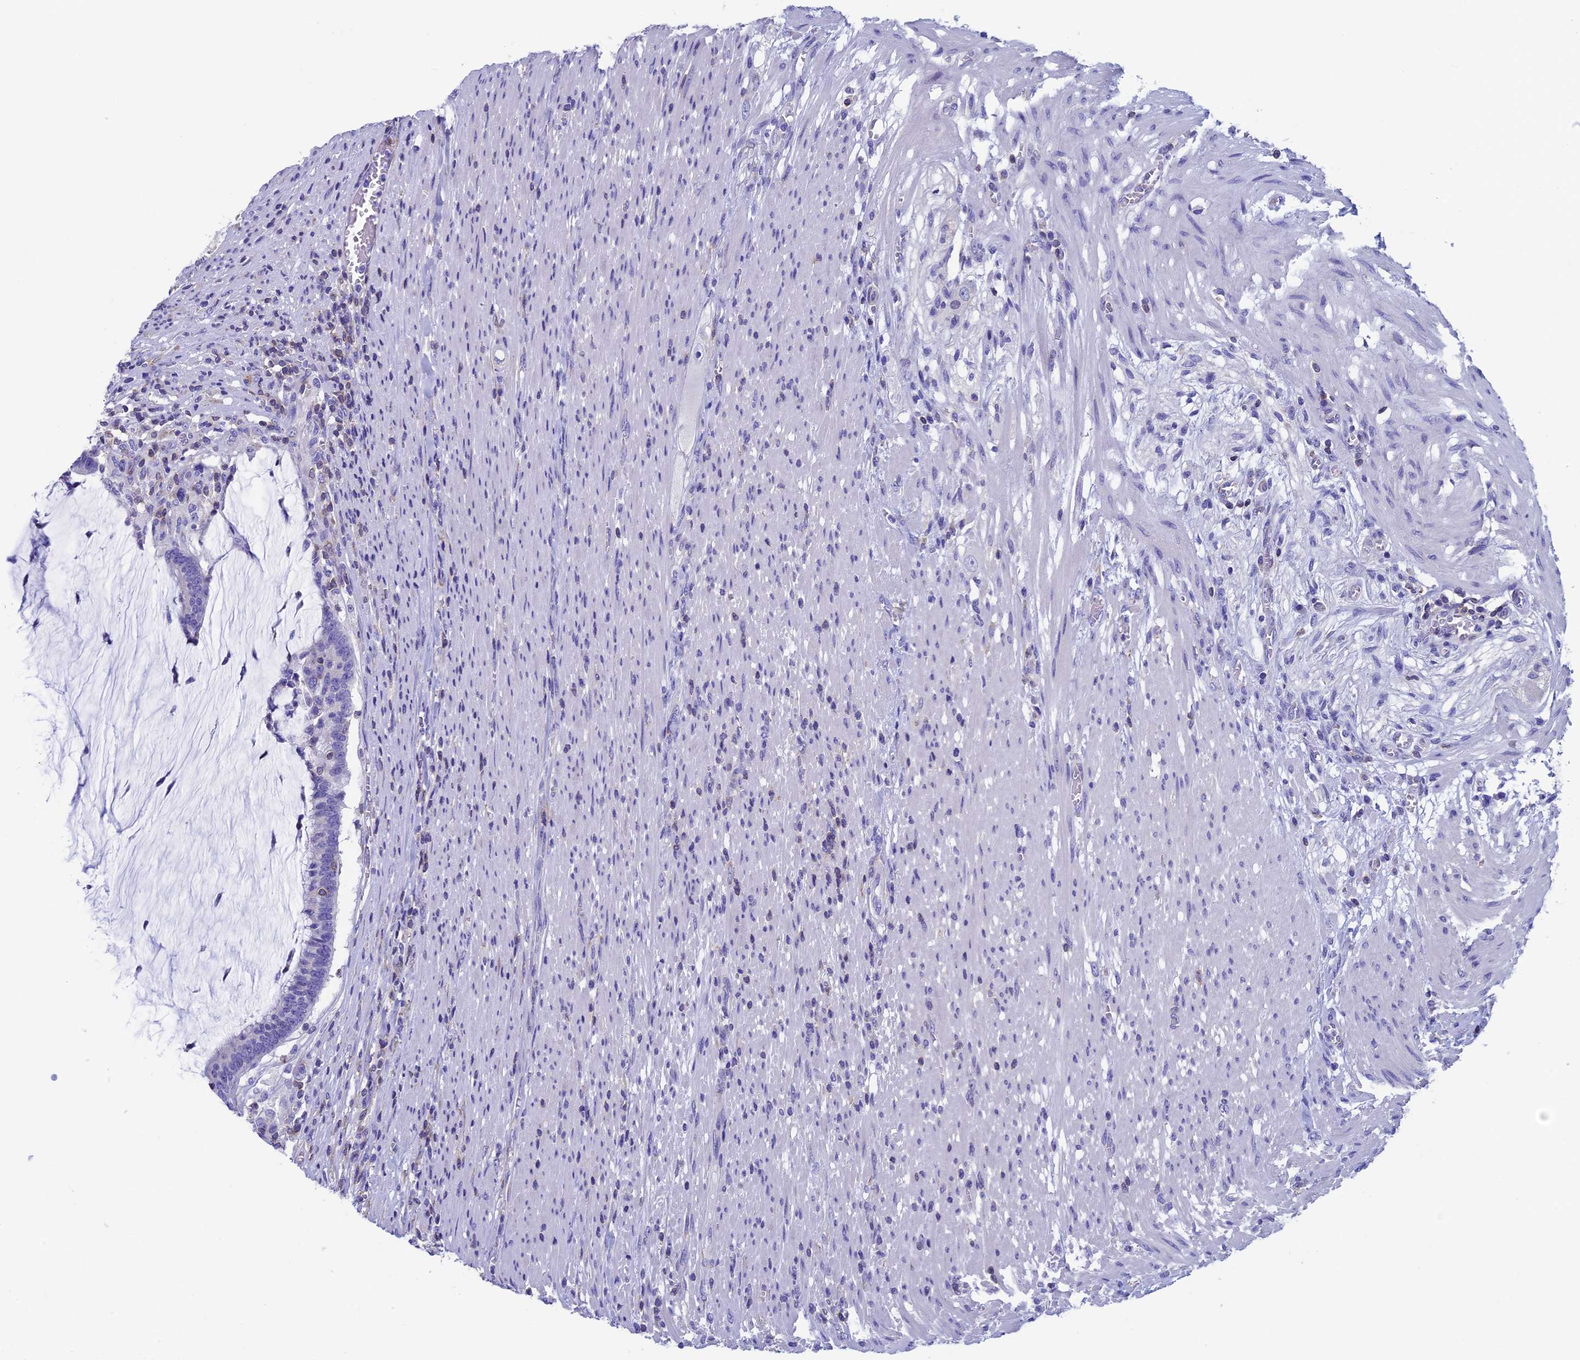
{"staining": {"intensity": "negative", "quantity": "none", "location": "none"}, "tissue": "colorectal cancer", "cell_type": "Tumor cells", "image_type": "cancer", "snomed": [{"axis": "morphology", "description": "Adenocarcinoma, NOS"}, {"axis": "topography", "description": "Rectum"}], "caption": "Human colorectal cancer stained for a protein using immunohistochemistry exhibits no expression in tumor cells.", "gene": "SEPTIN1", "patient": {"sex": "female", "age": 77}}